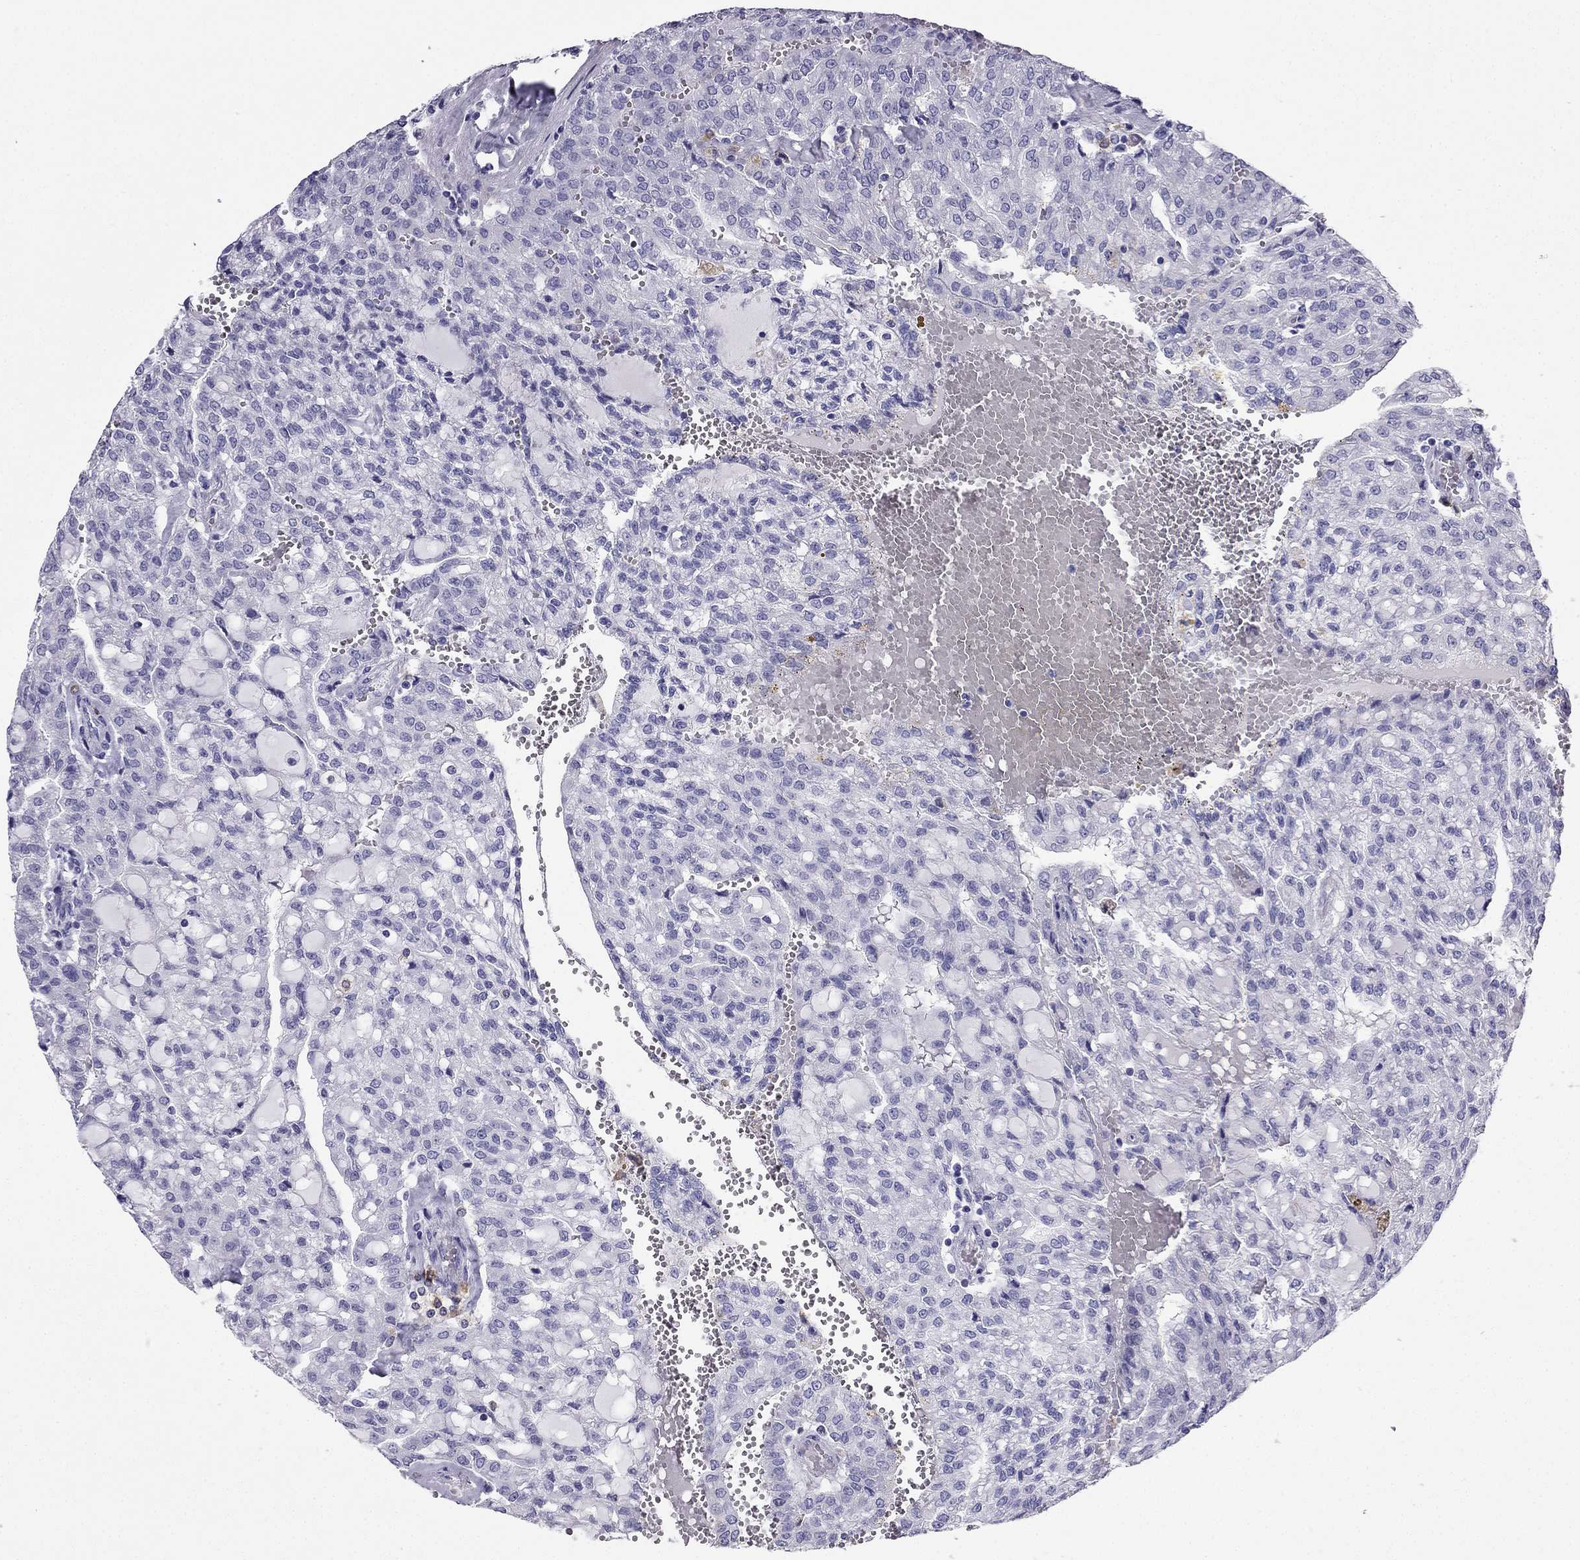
{"staining": {"intensity": "negative", "quantity": "none", "location": "none"}, "tissue": "renal cancer", "cell_type": "Tumor cells", "image_type": "cancer", "snomed": [{"axis": "morphology", "description": "Adenocarcinoma, NOS"}, {"axis": "topography", "description": "Kidney"}], "caption": "This is an immunohistochemistry (IHC) image of human renal cancer. There is no expression in tumor cells.", "gene": "SLC18A2", "patient": {"sex": "male", "age": 63}}